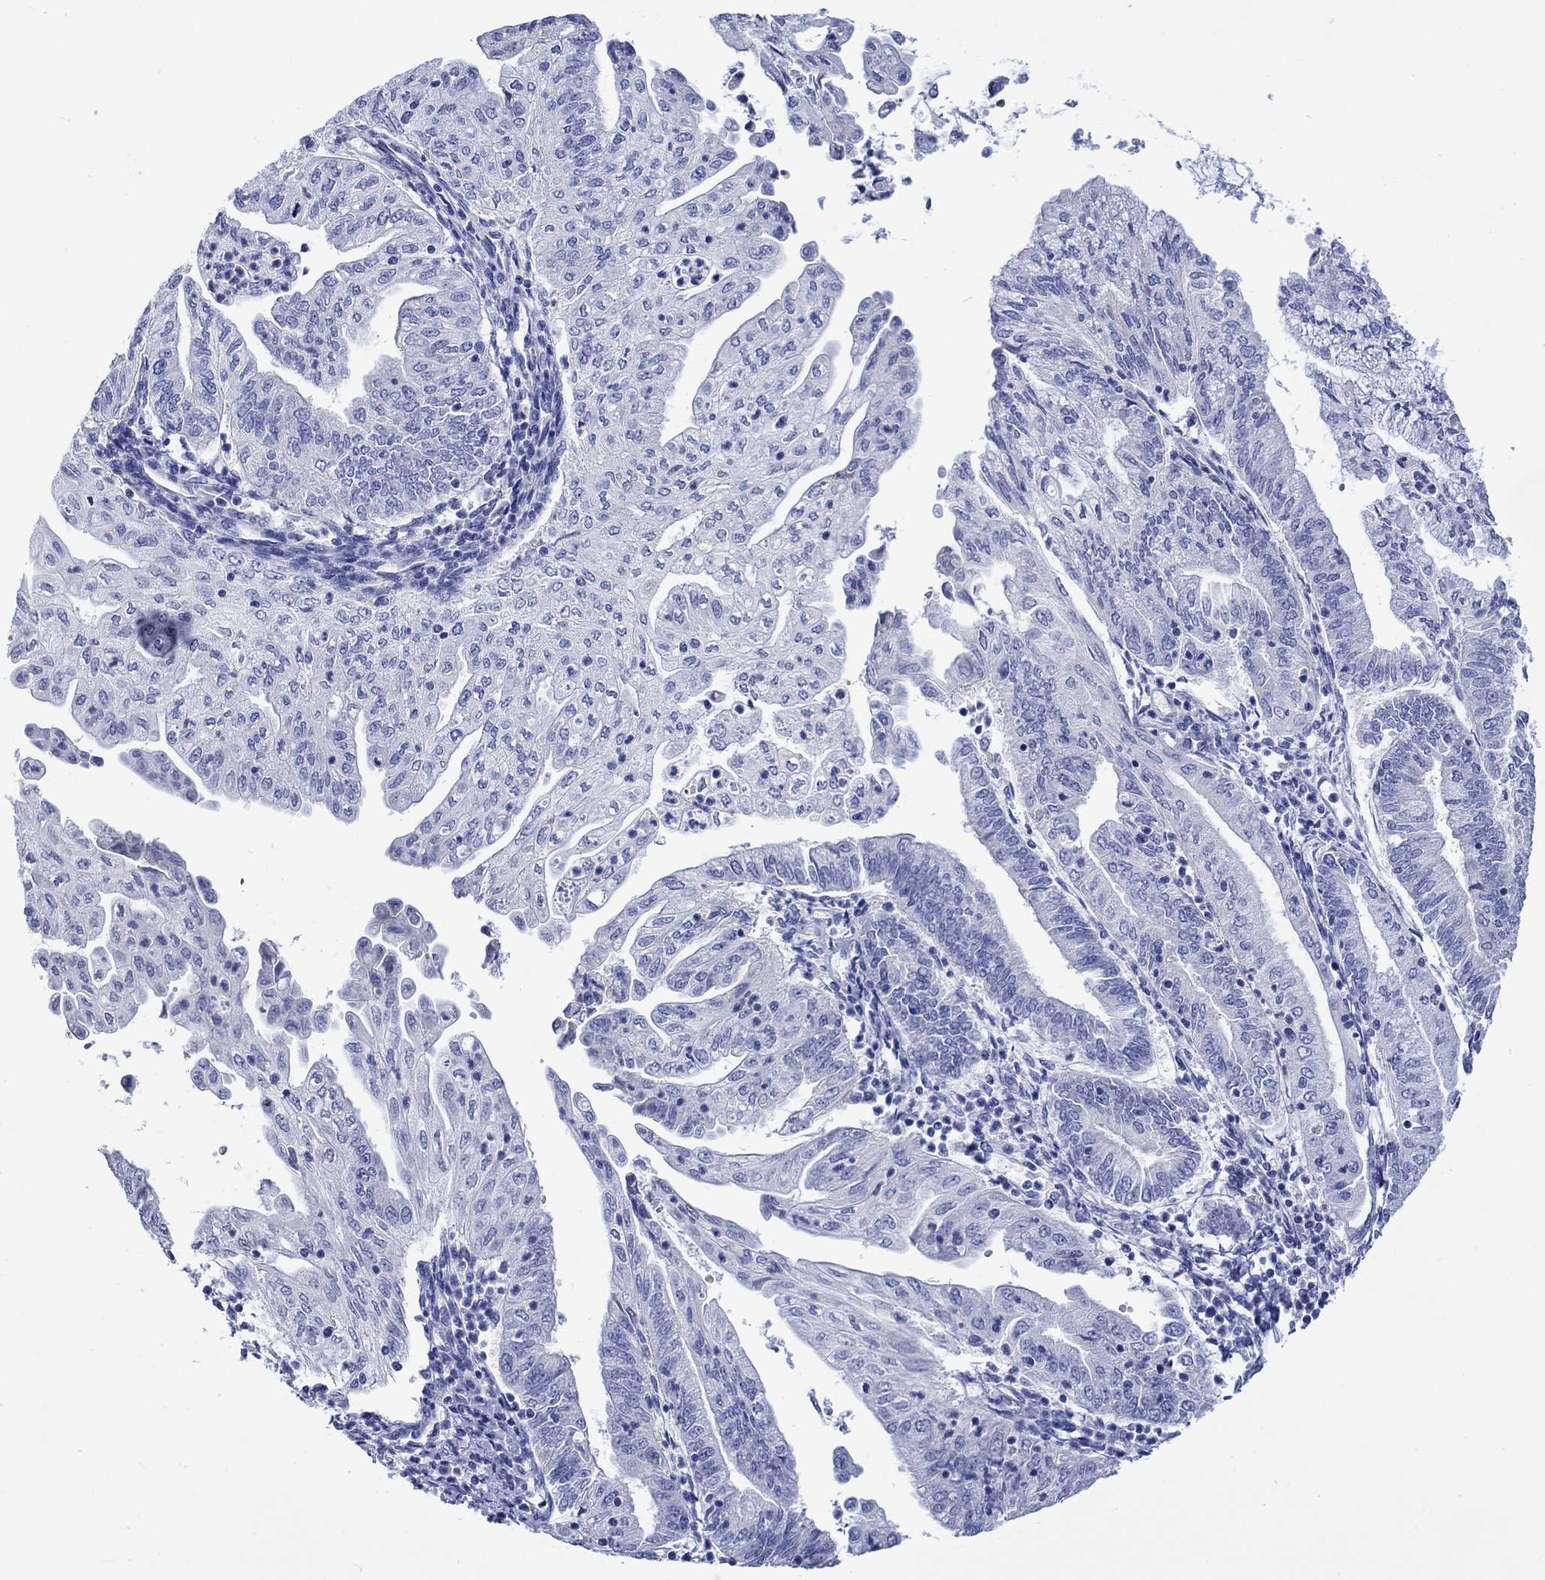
{"staining": {"intensity": "negative", "quantity": "none", "location": "none"}, "tissue": "endometrial cancer", "cell_type": "Tumor cells", "image_type": "cancer", "snomed": [{"axis": "morphology", "description": "Adenocarcinoma, NOS"}, {"axis": "topography", "description": "Endometrium"}], "caption": "Tumor cells are negative for brown protein staining in endometrial adenocarcinoma.", "gene": "NRIP3", "patient": {"sex": "female", "age": 55}}